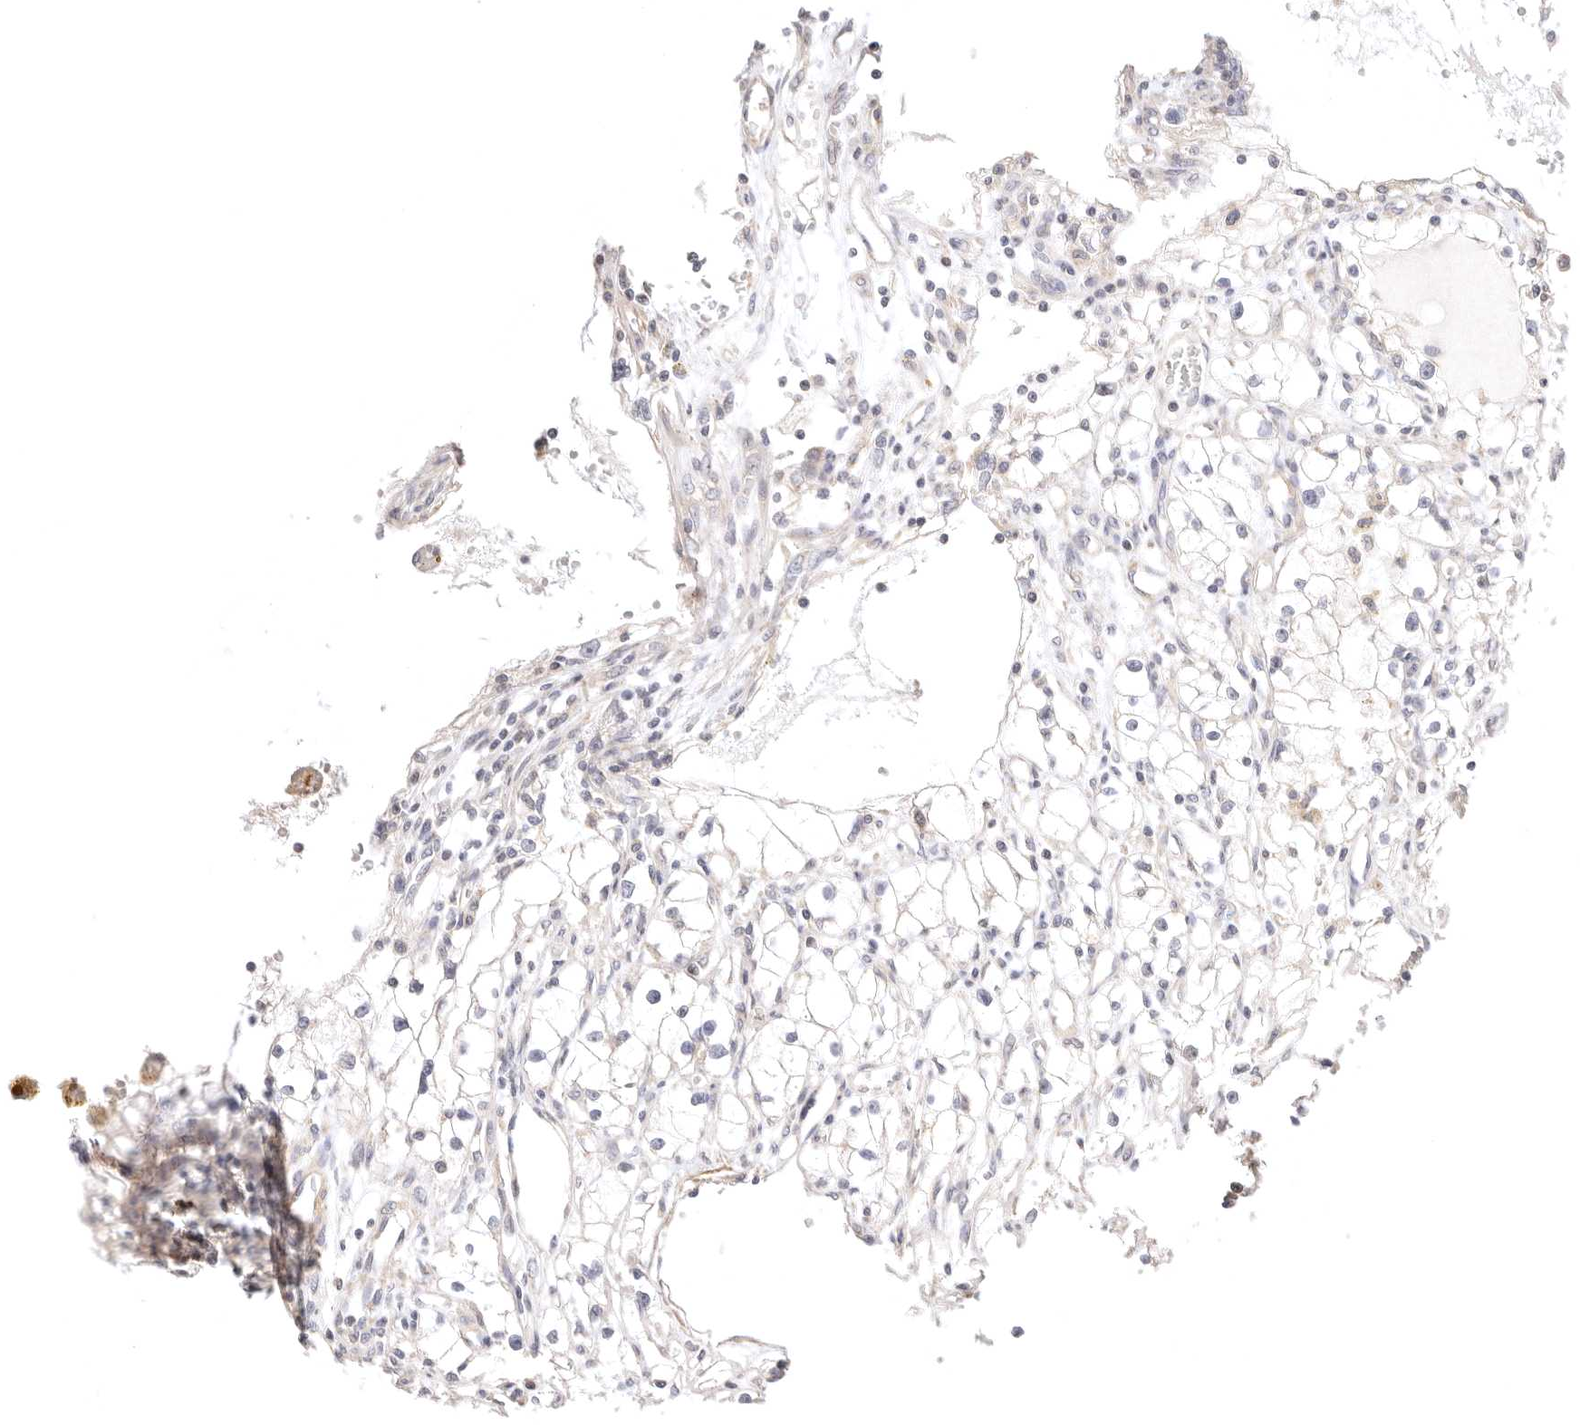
{"staining": {"intensity": "negative", "quantity": "none", "location": "none"}, "tissue": "renal cancer", "cell_type": "Tumor cells", "image_type": "cancer", "snomed": [{"axis": "morphology", "description": "Adenocarcinoma, NOS"}, {"axis": "topography", "description": "Kidney"}], "caption": "The histopathology image shows no staining of tumor cells in adenocarcinoma (renal).", "gene": "KCMF1", "patient": {"sex": "male", "age": 56}}